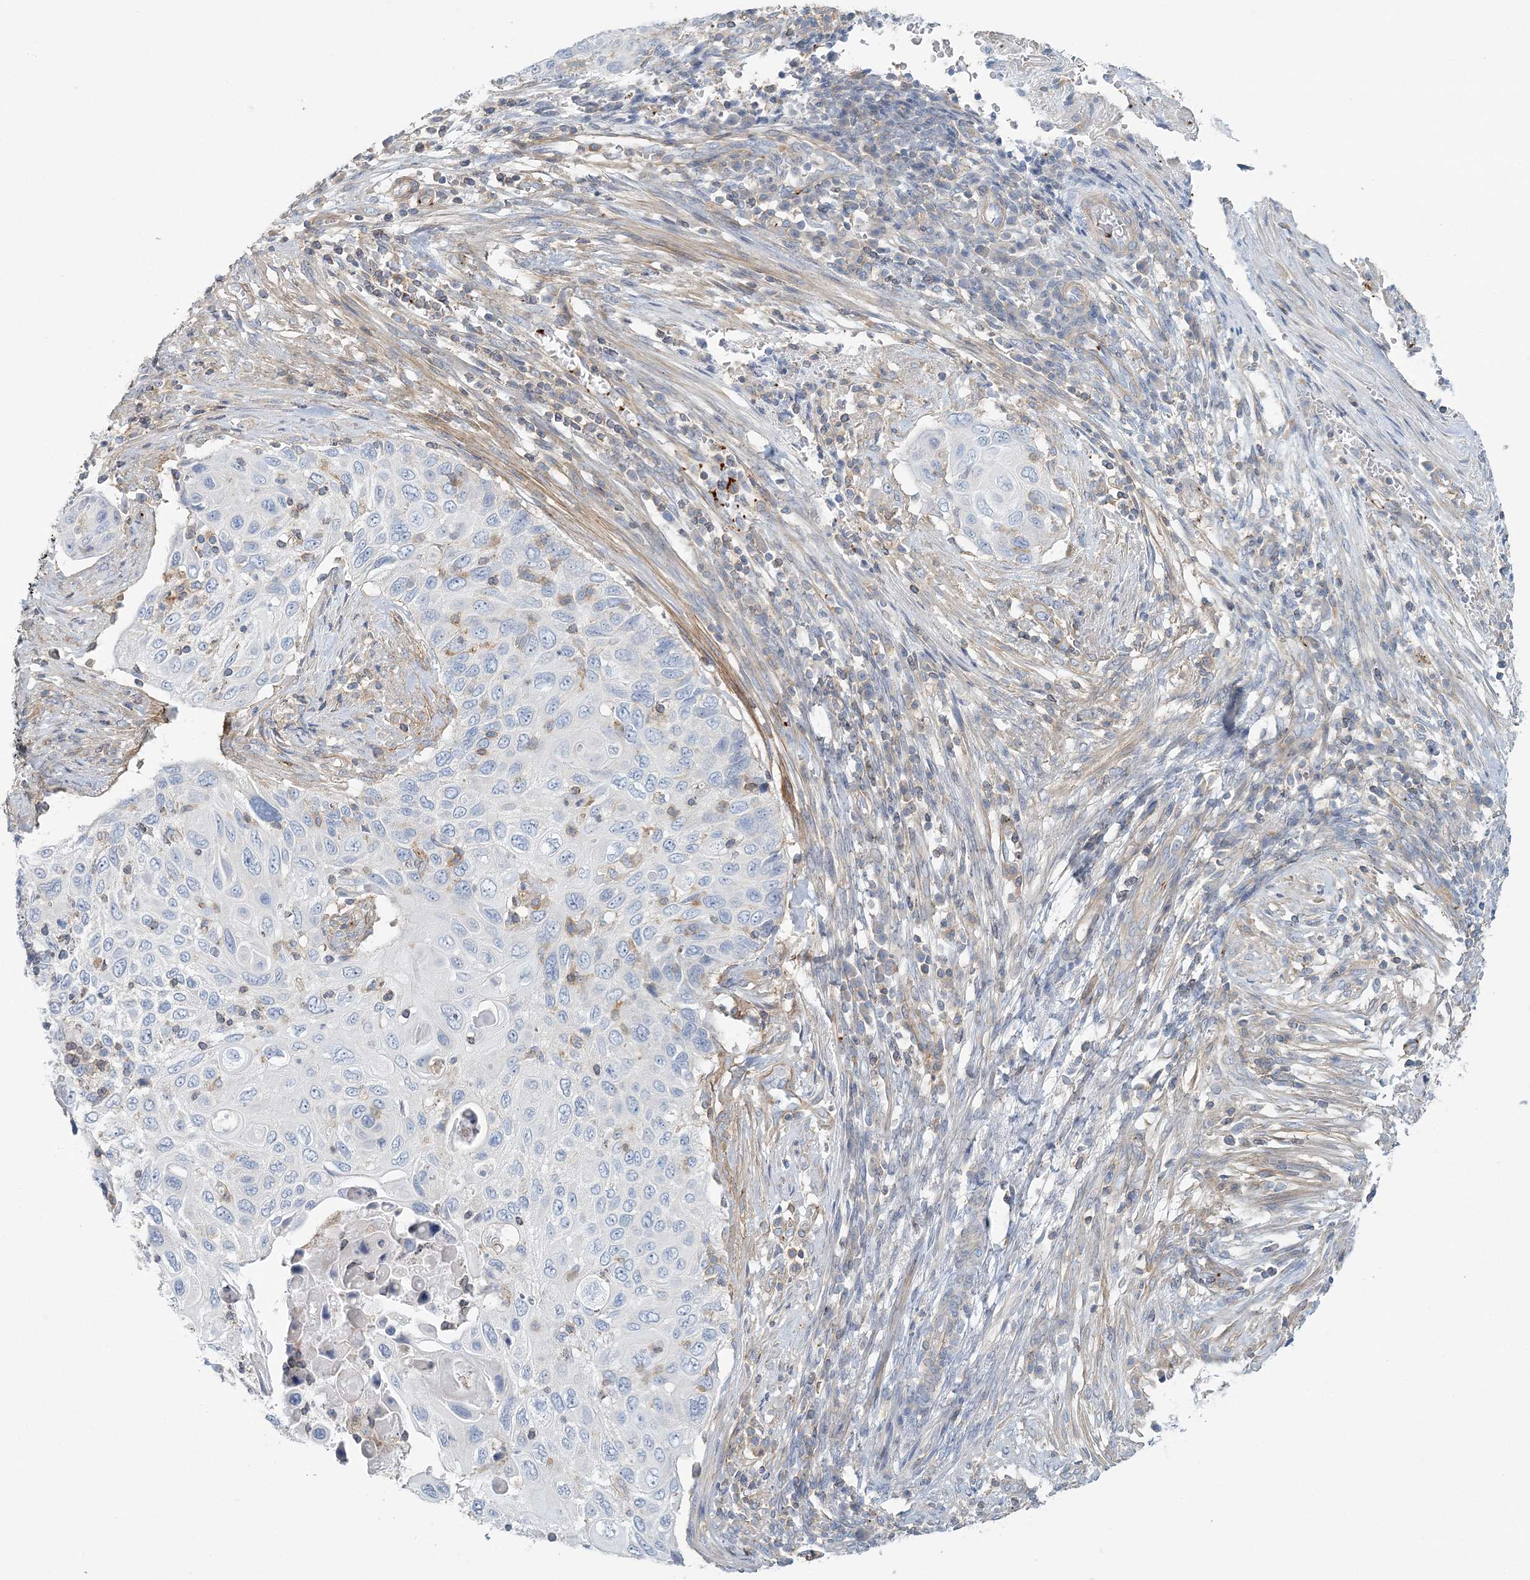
{"staining": {"intensity": "negative", "quantity": "none", "location": "none"}, "tissue": "cervical cancer", "cell_type": "Tumor cells", "image_type": "cancer", "snomed": [{"axis": "morphology", "description": "Squamous cell carcinoma, NOS"}, {"axis": "topography", "description": "Cervix"}], "caption": "DAB (3,3'-diaminobenzidine) immunohistochemical staining of cervical cancer exhibits no significant expression in tumor cells. (Stains: DAB (3,3'-diaminobenzidine) IHC with hematoxylin counter stain, Microscopy: brightfield microscopy at high magnification).", "gene": "CUEDC2", "patient": {"sex": "female", "age": 70}}